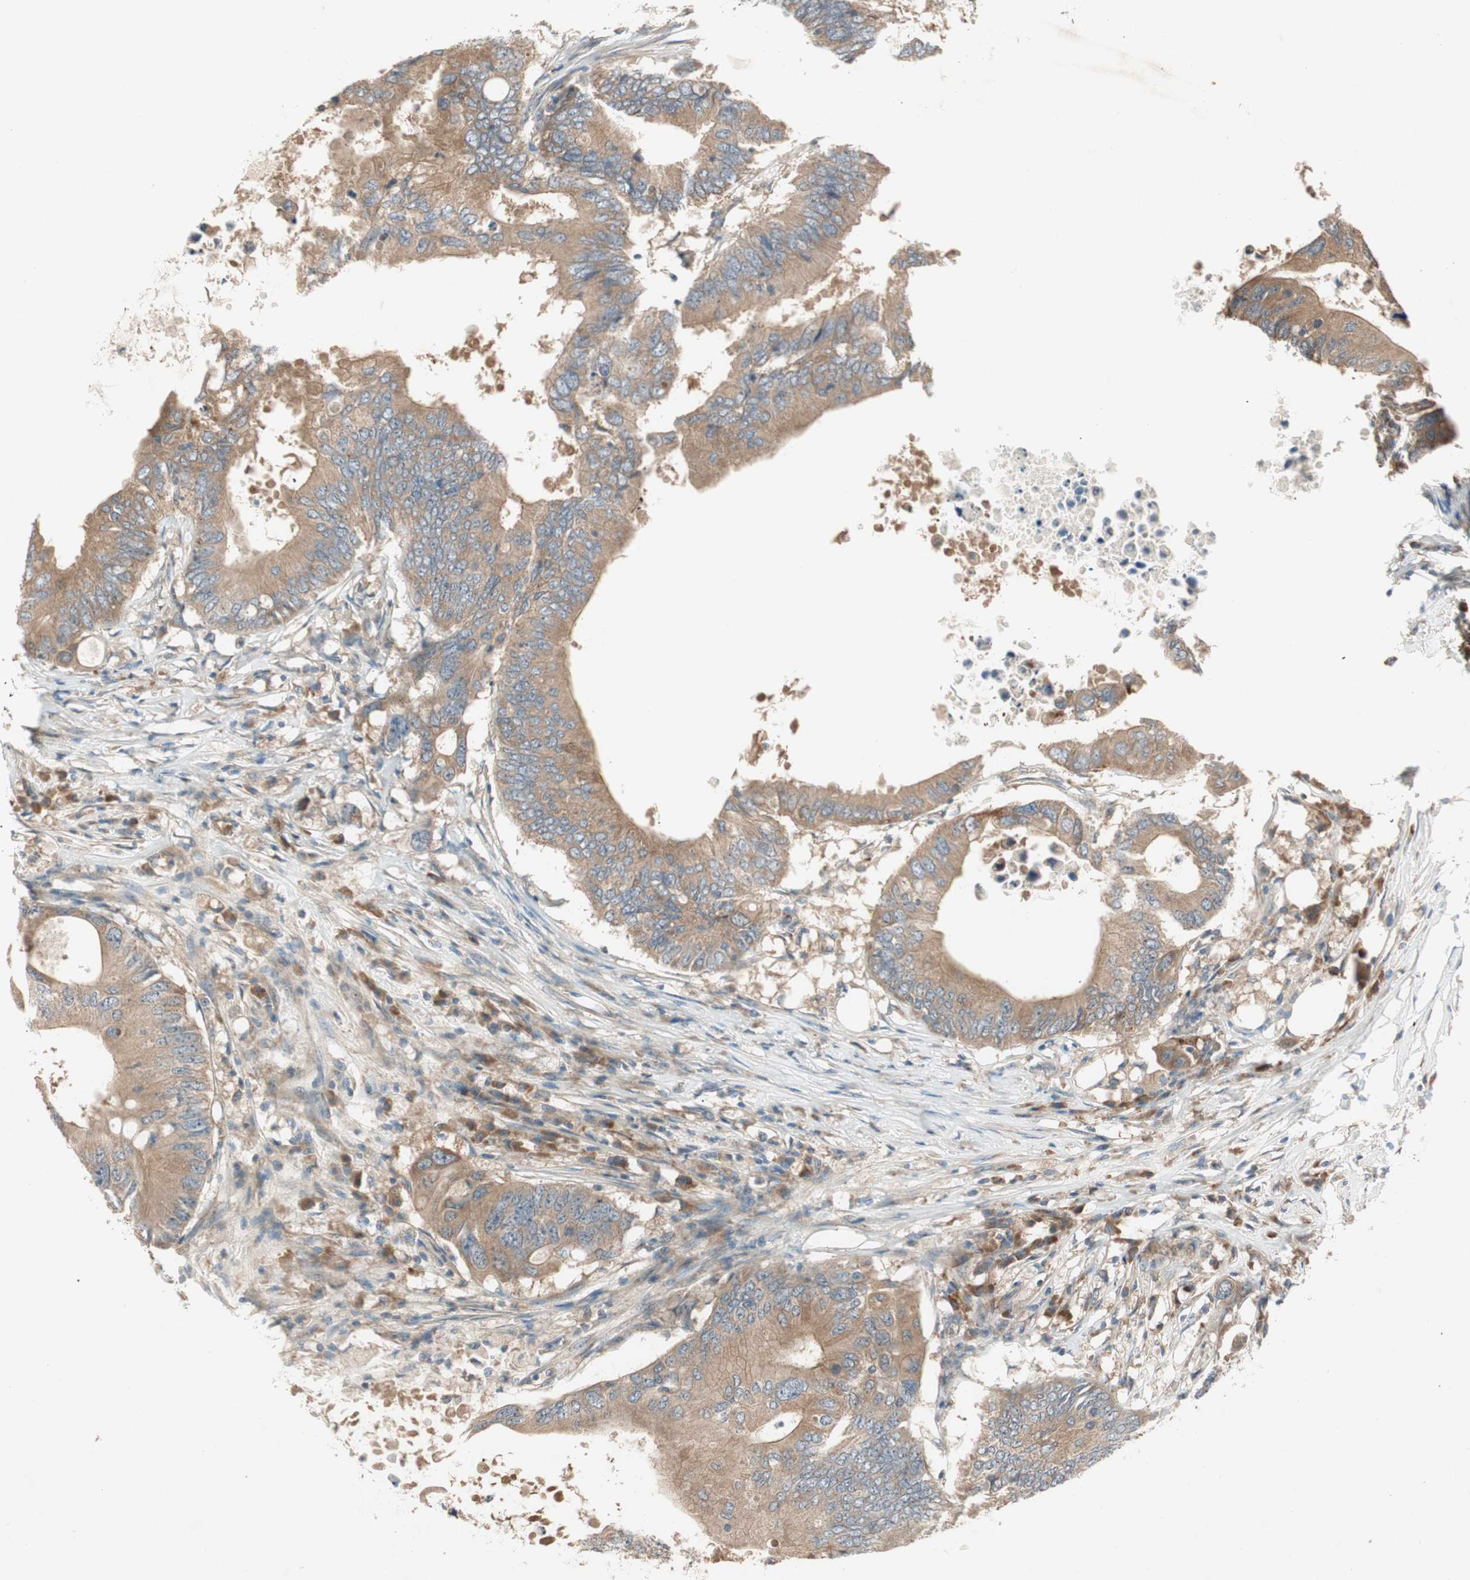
{"staining": {"intensity": "moderate", "quantity": ">75%", "location": "cytoplasmic/membranous"}, "tissue": "colorectal cancer", "cell_type": "Tumor cells", "image_type": "cancer", "snomed": [{"axis": "morphology", "description": "Adenocarcinoma, NOS"}, {"axis": "topography", "description": "Colon"}], "caption": "Immunohistochemistry (DAB) staining of human adenocarcinoma (colorectal) demonstrates moderate cytoplasmic/membranous protein positivity in approximately >75% of tumor cells. (DAB (3,3'-diaminobenzidine) IHC with brightfield microscopy, high magnification).", "gene": "NCLN", "patient": {"sex": "male", "age": 71}}